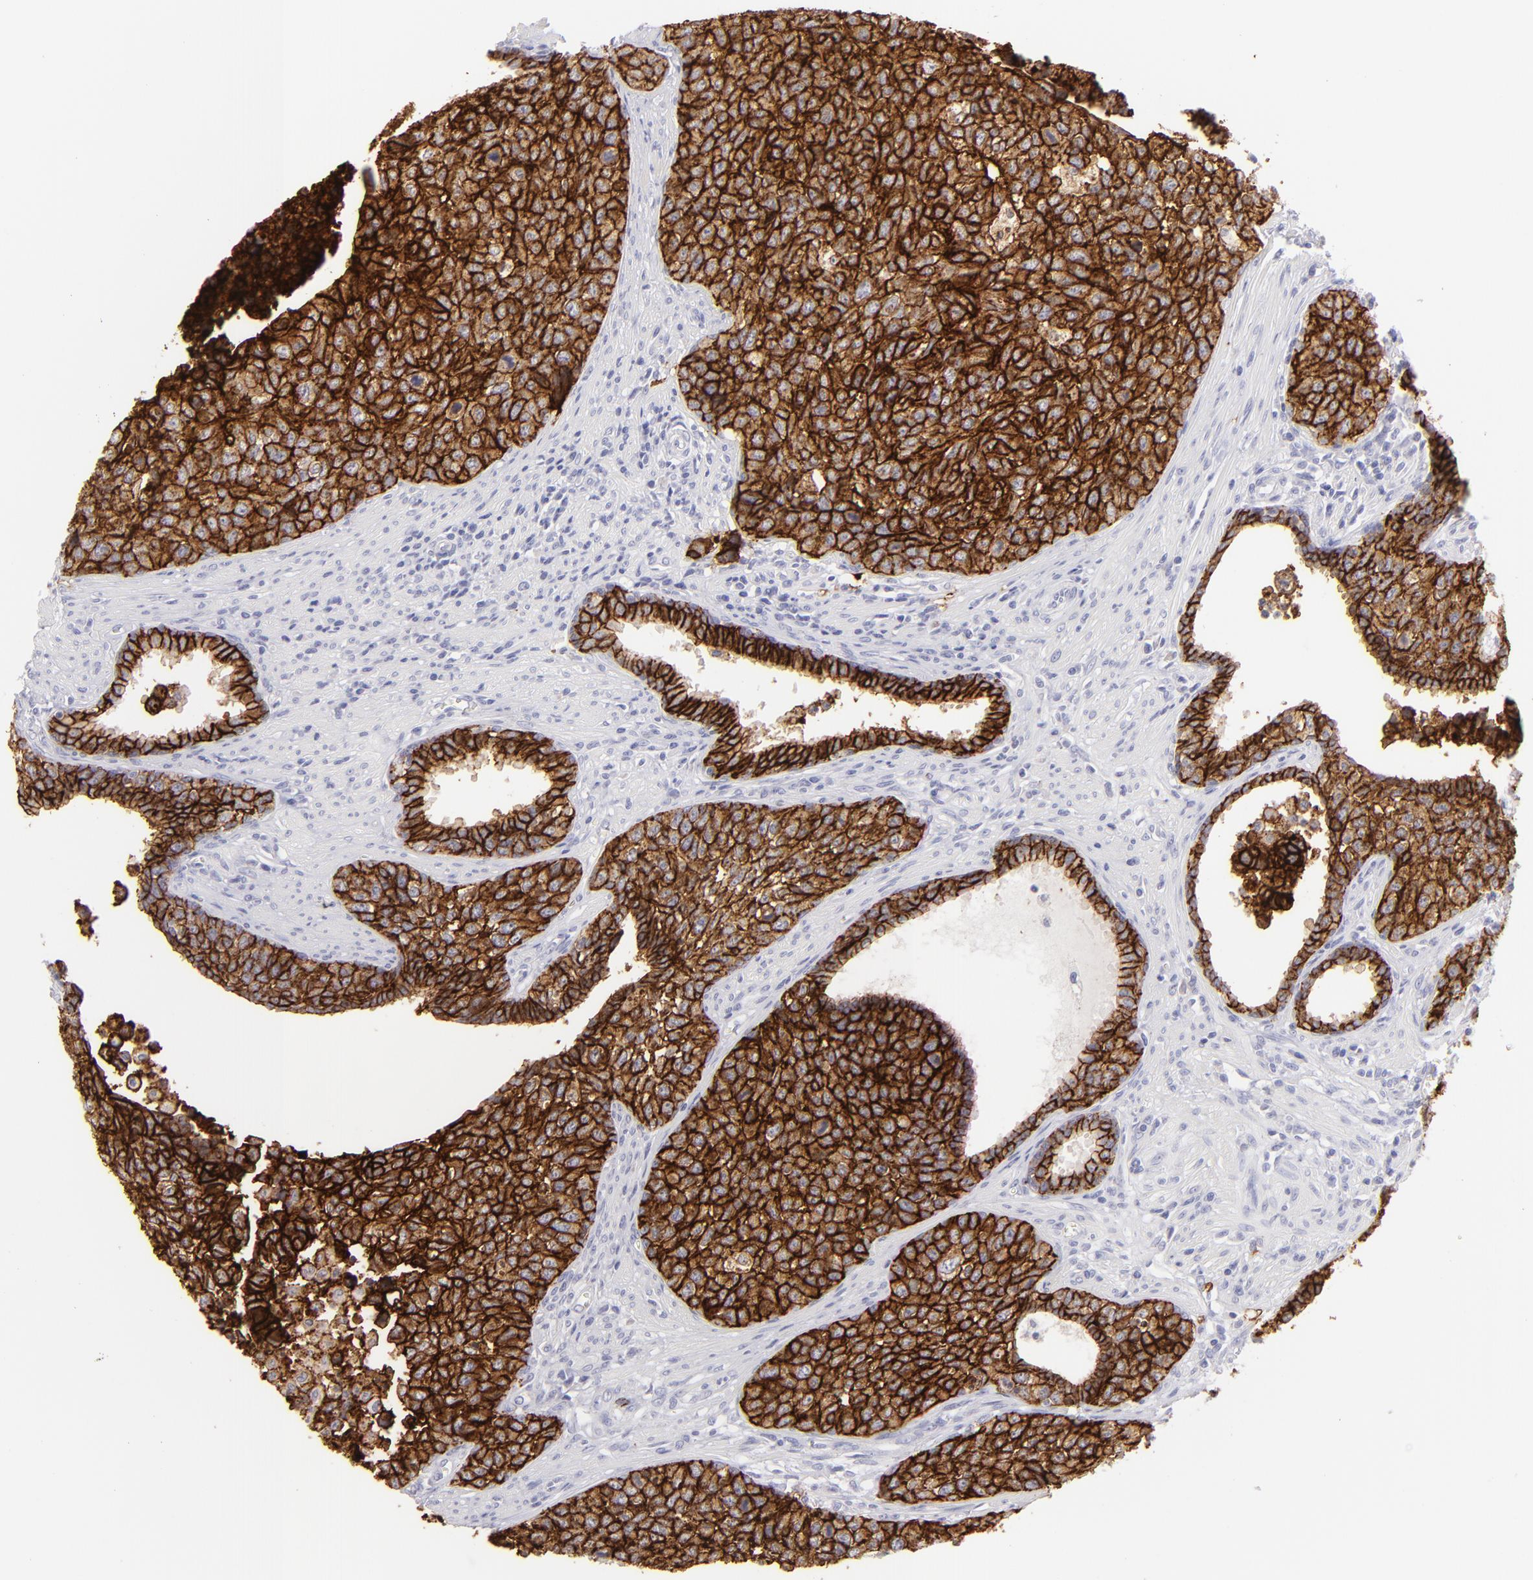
{"staining": {"intensity": "strong", "quantity": ">75%", "location": "cytoplasmic/membranous"}, "tissue": "urothelial cancer", "cell_type": "Tumor cells", "image_type": "cancer", "snomed": [{"axis": "morphology", "description": "Urothelial carcinoma, High grade"}, {"axis": "topography", "description": "Urinary bladder"}], "caption": "IHC image of neoplastic tissue: human urothelial cancer stained using immunohistochemistry exhibits high levels of strong protein expression localized specifically in the cytoplasmic/membranous of tumor cells, appearing as a cytoplasmic/membranous brown color.", "gene": "CLDN4", "patient": {"sex": "male", "age": 81}}